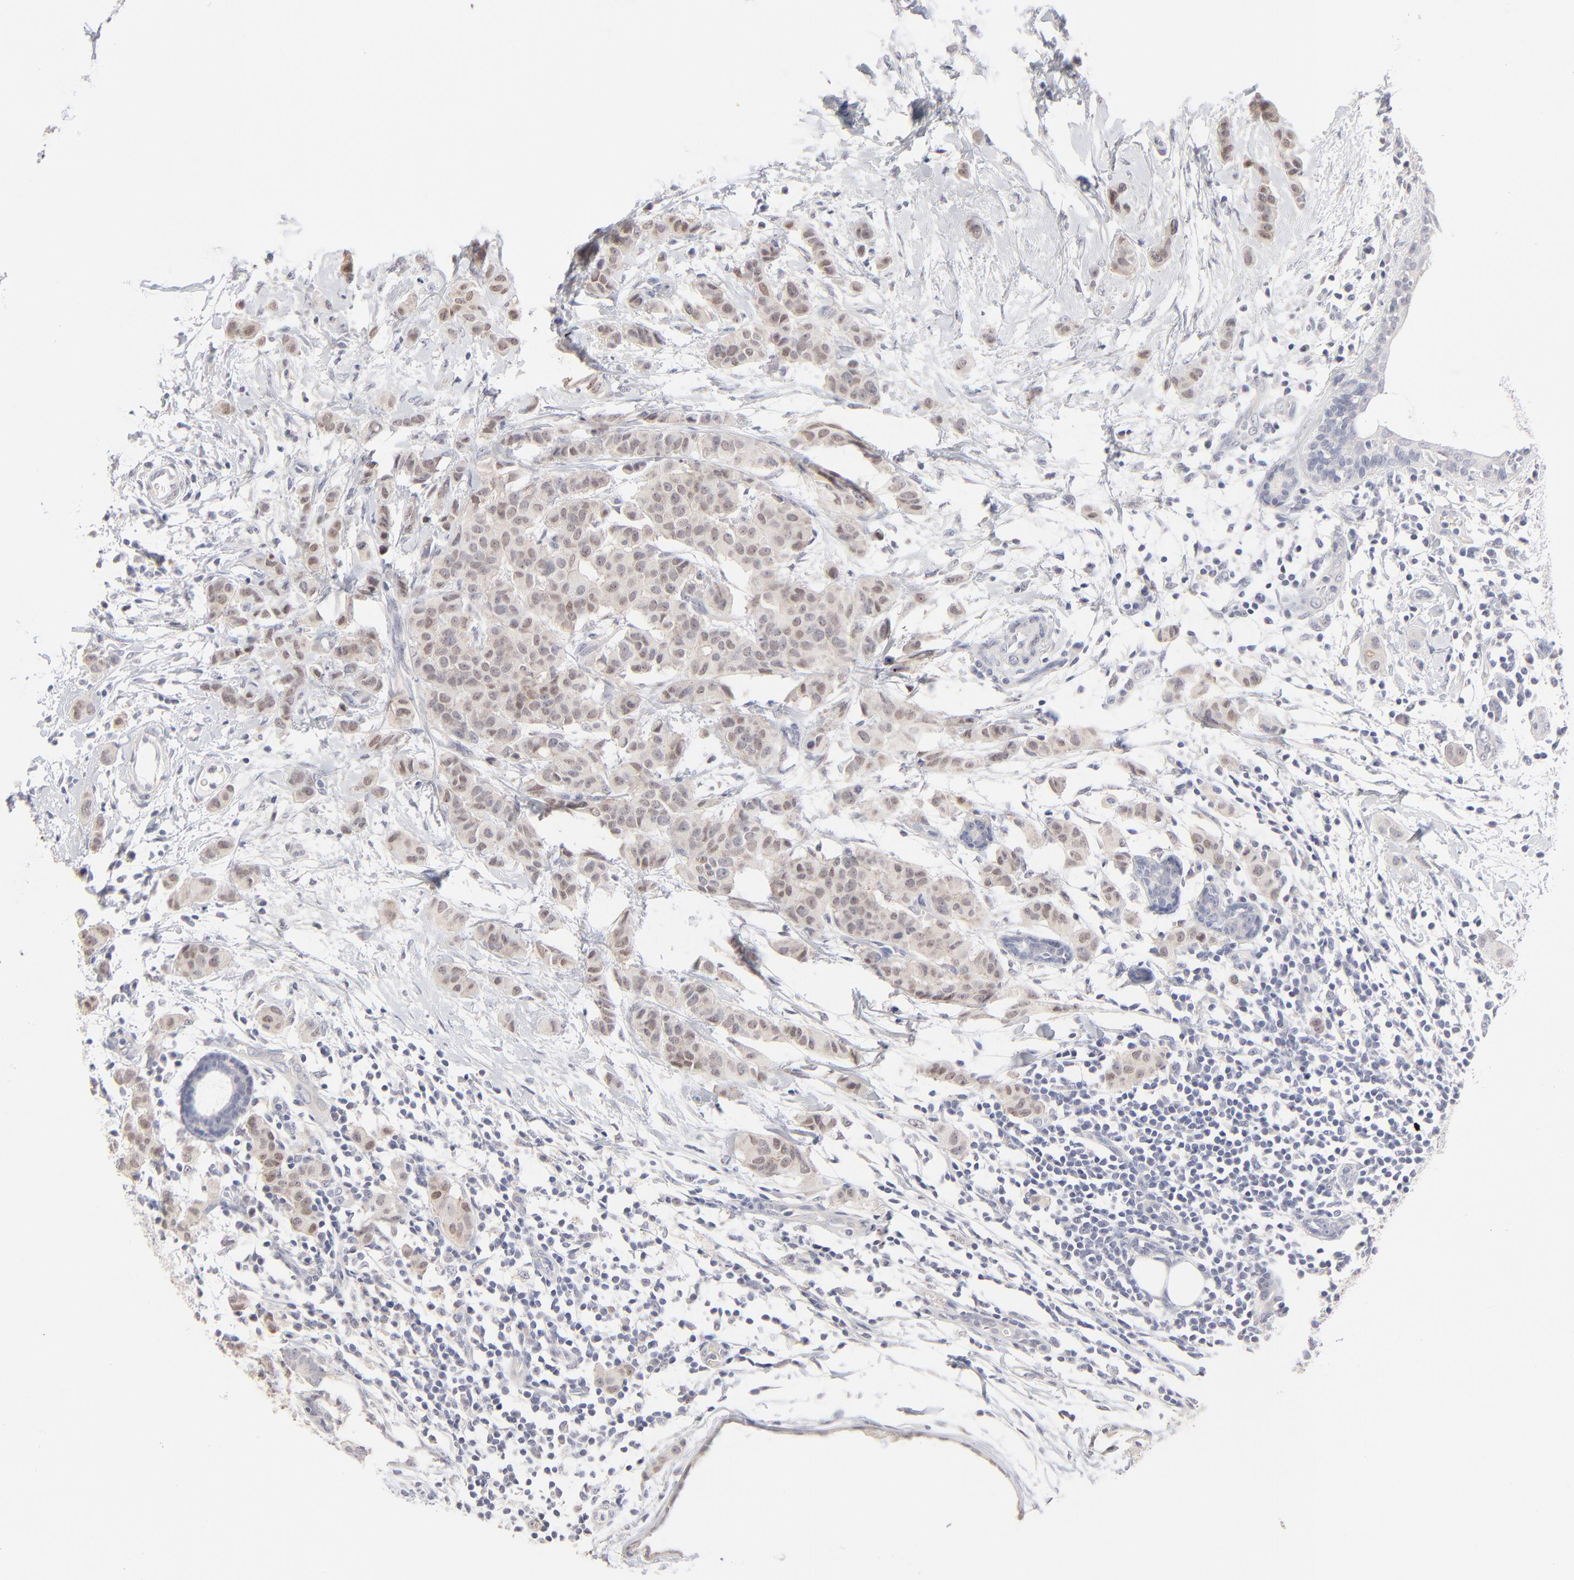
{"staining": {"intensity": "weak", "quantity": "25%-75%", "location": "nuclear"}, "tissue": "breast cancer", "cell_type": "Tumor cells", "image_type": "cancer", "snomed": [{"axis": "morphology", "description": "Duct carcinoma"}, {"axis": "topography", "description": "Breast"}], "caption": "Protein expression analysis of human intraductal carcinoma (breast) reveals weak nuclear expression in approximately 25%-75% of tumor cells.", "gene": "RBM3", "patient": {"sex": "female", "age": 40}}